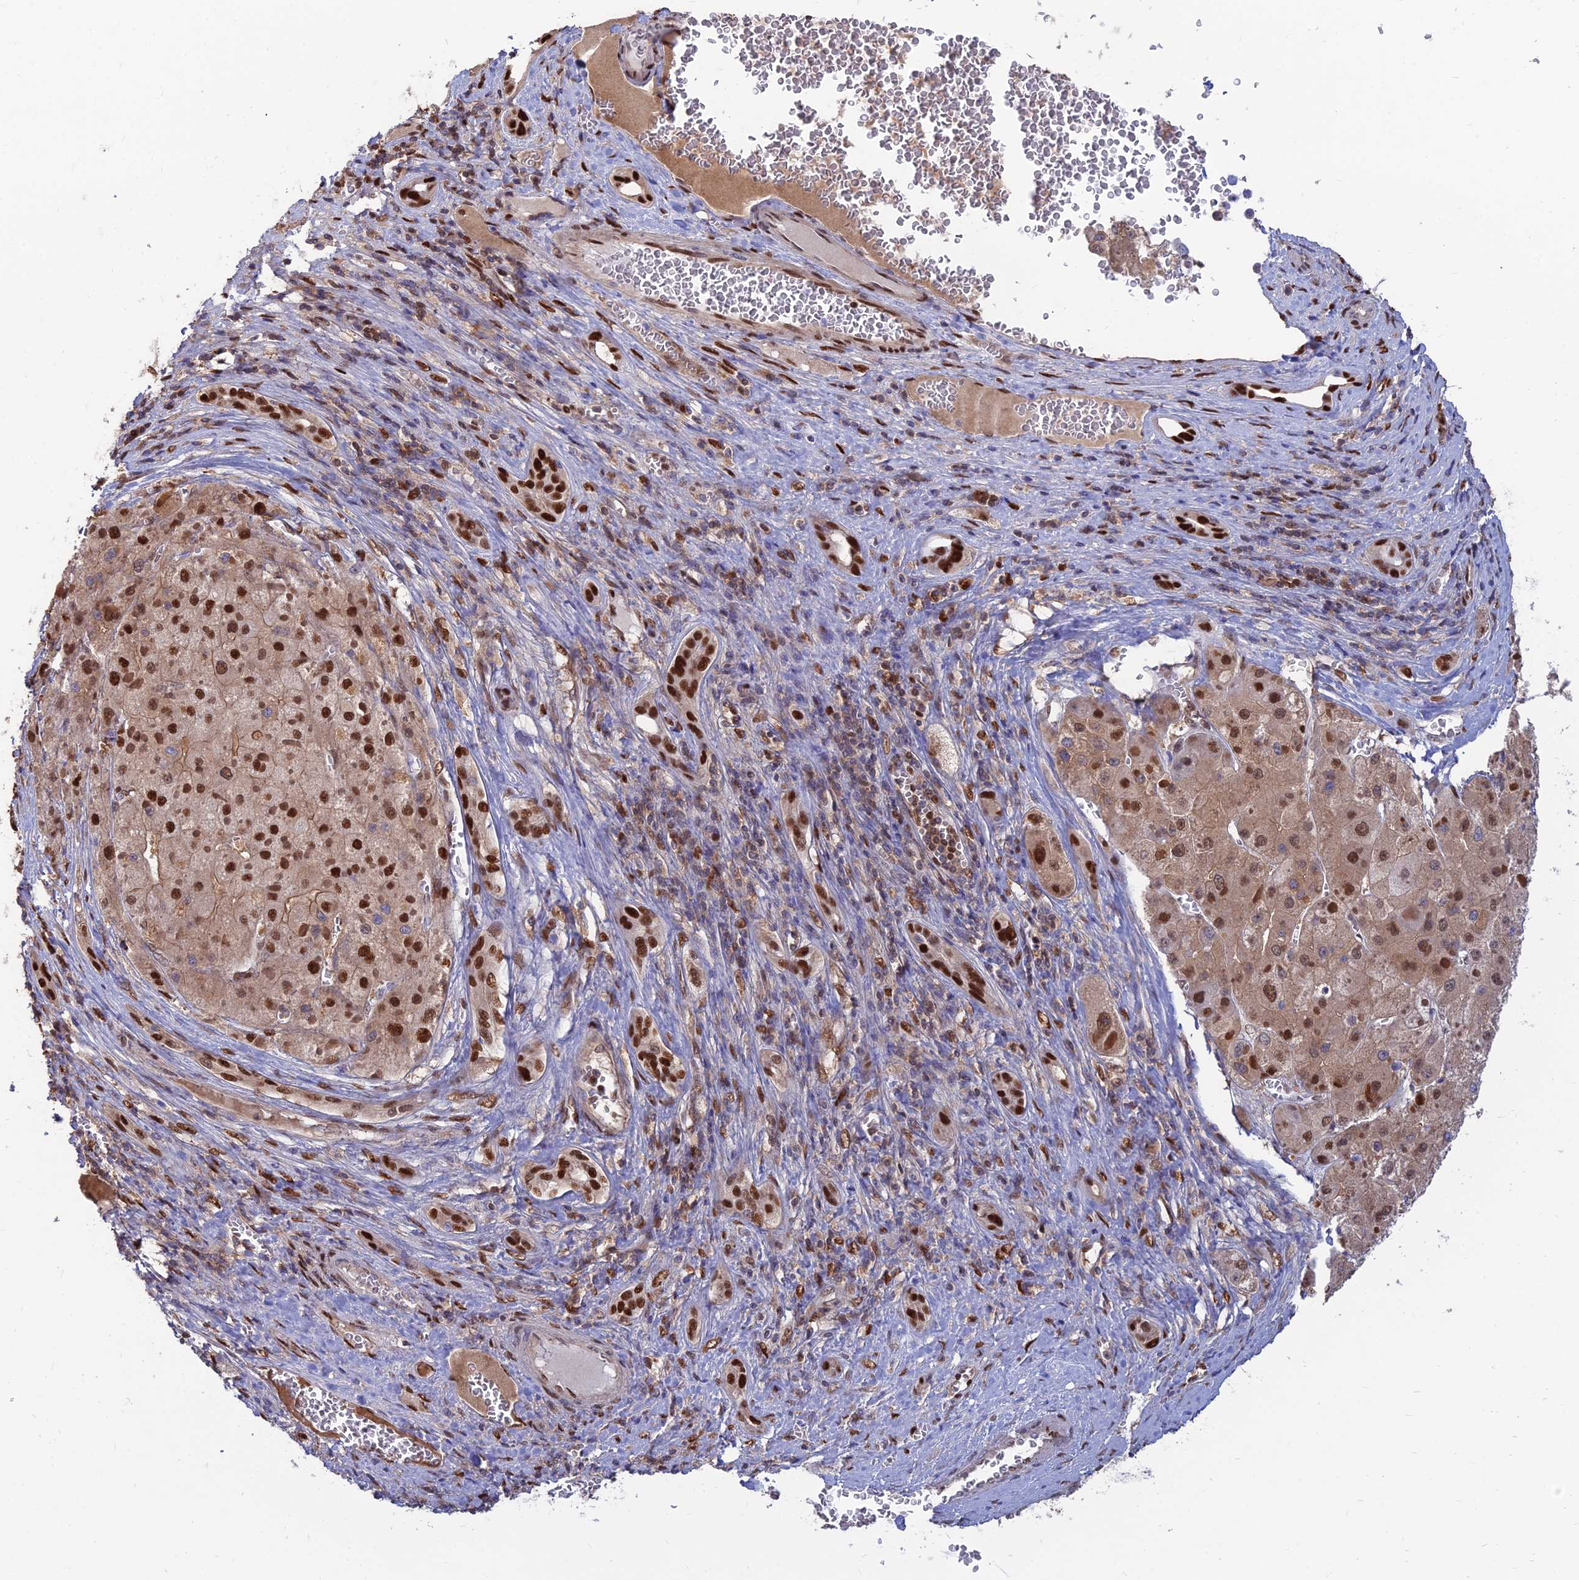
{"staining": {"intensity": "strong", "quantity": ">75%", "location": "cytoplasmic/membranous,nuclear"}, "tissue": "liver cancer", "cell_type": "Tumor cells", "image_type": "cancer", "snomed": [{"axis": "morphology", "description": "Carcinoma, Hepatocellular, NOS"}, {"axis": "topography", "description": "Liver"}], "caption": "An immunohistochemistry micrograph of tumor tissue is shown. Protein staining in brown labels strong cytoplasmic/membranous and nuclear positivity in liver hepatocellular carcinoma within tumor cells.", "gene": "DNPEP", "patient": {"sex": "female", "age": 73}}